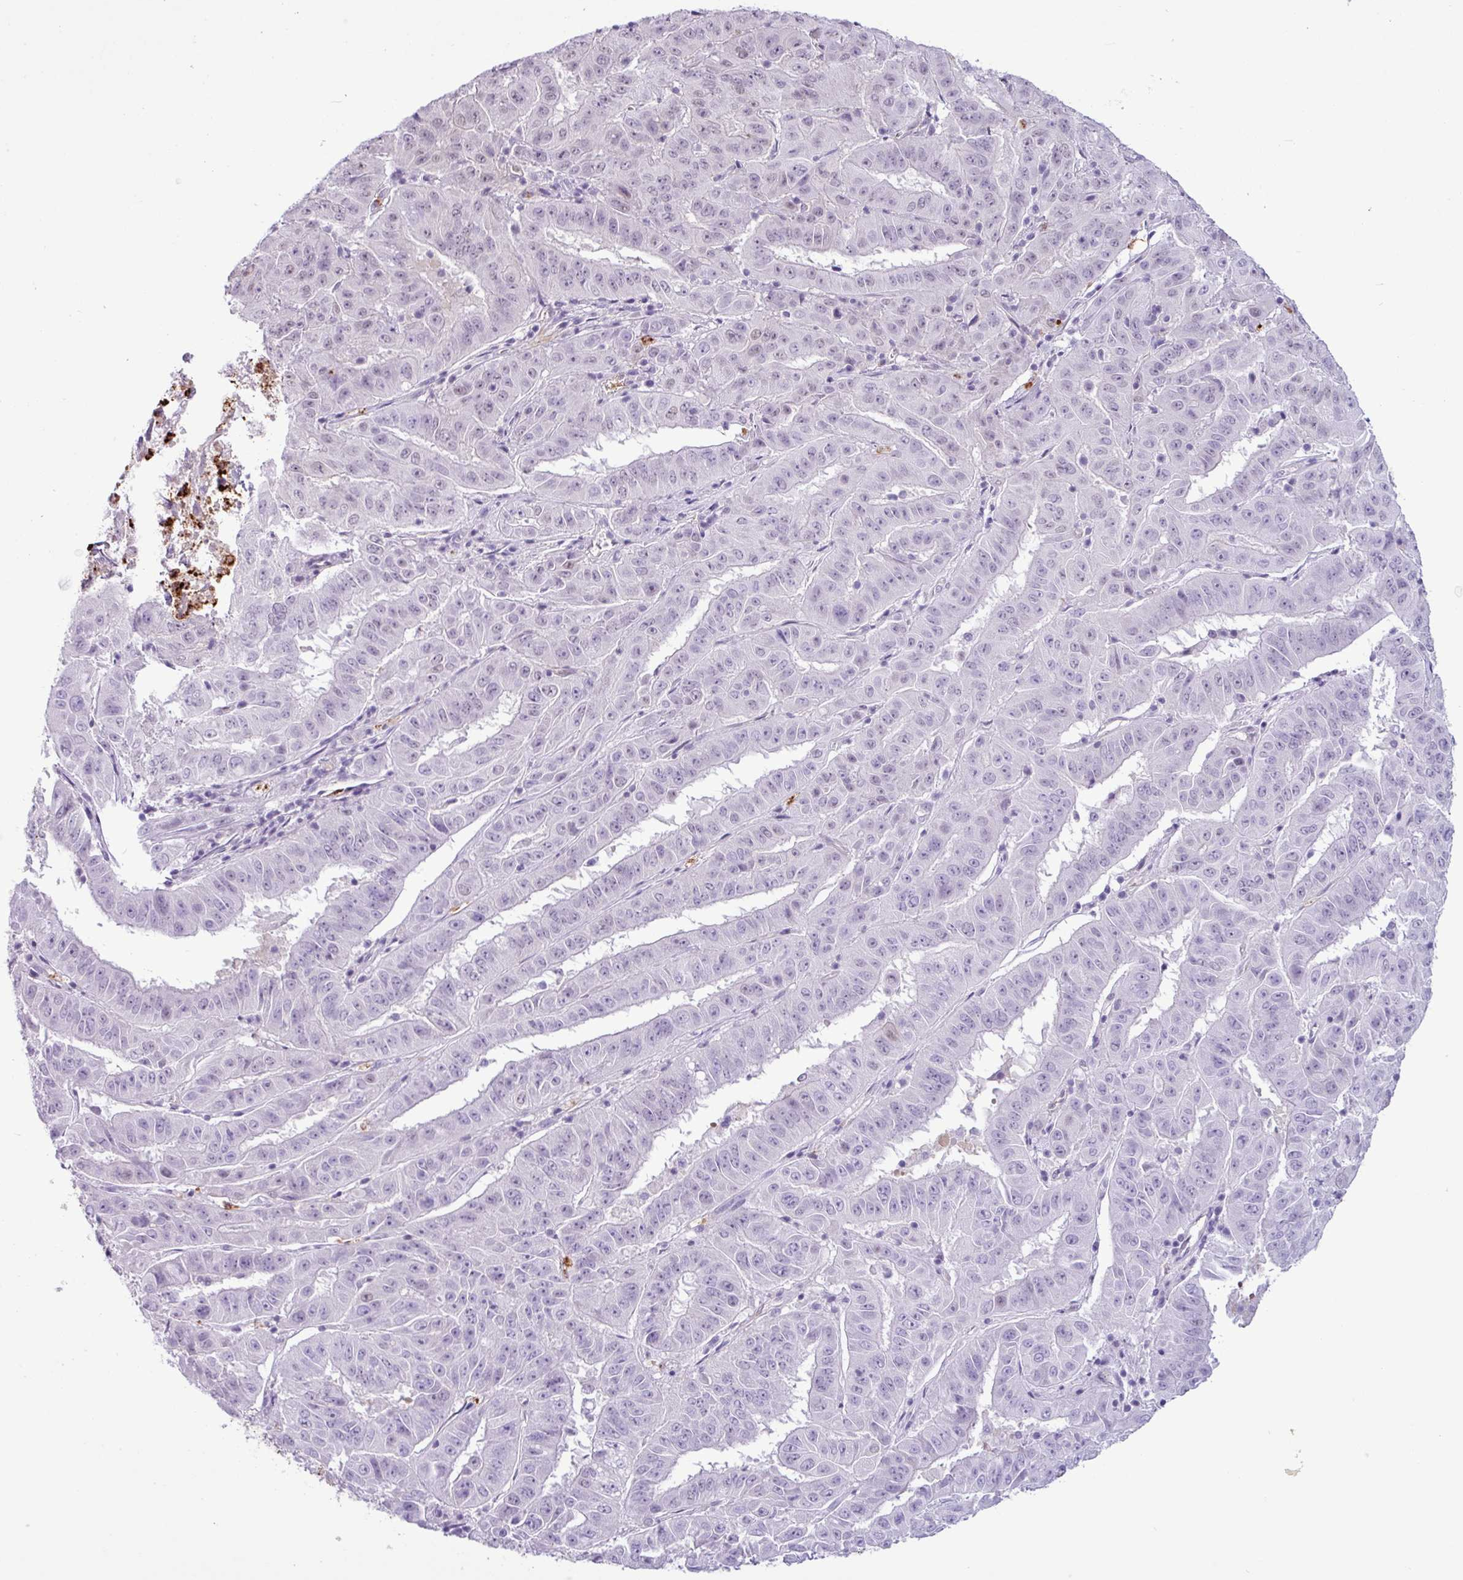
{"staining": {"intensity": "negative", "quantity": "none", "location": "none"}, "tissue": "pancreatic cancer", "cell_type": "Tumor cells", "image_type": "cancer", "snomed": [{"axis": "morphology", "description": "Adenocarcinoma, NOS"}, {"axis": "topography", "description": "Pancreas"}], "caption": "Tumor cells show no significant protein expression in adenocarcinoma (pancreatic).", "gene": "TMEM178A", "patient": {"sex": "male", "age": 63}}